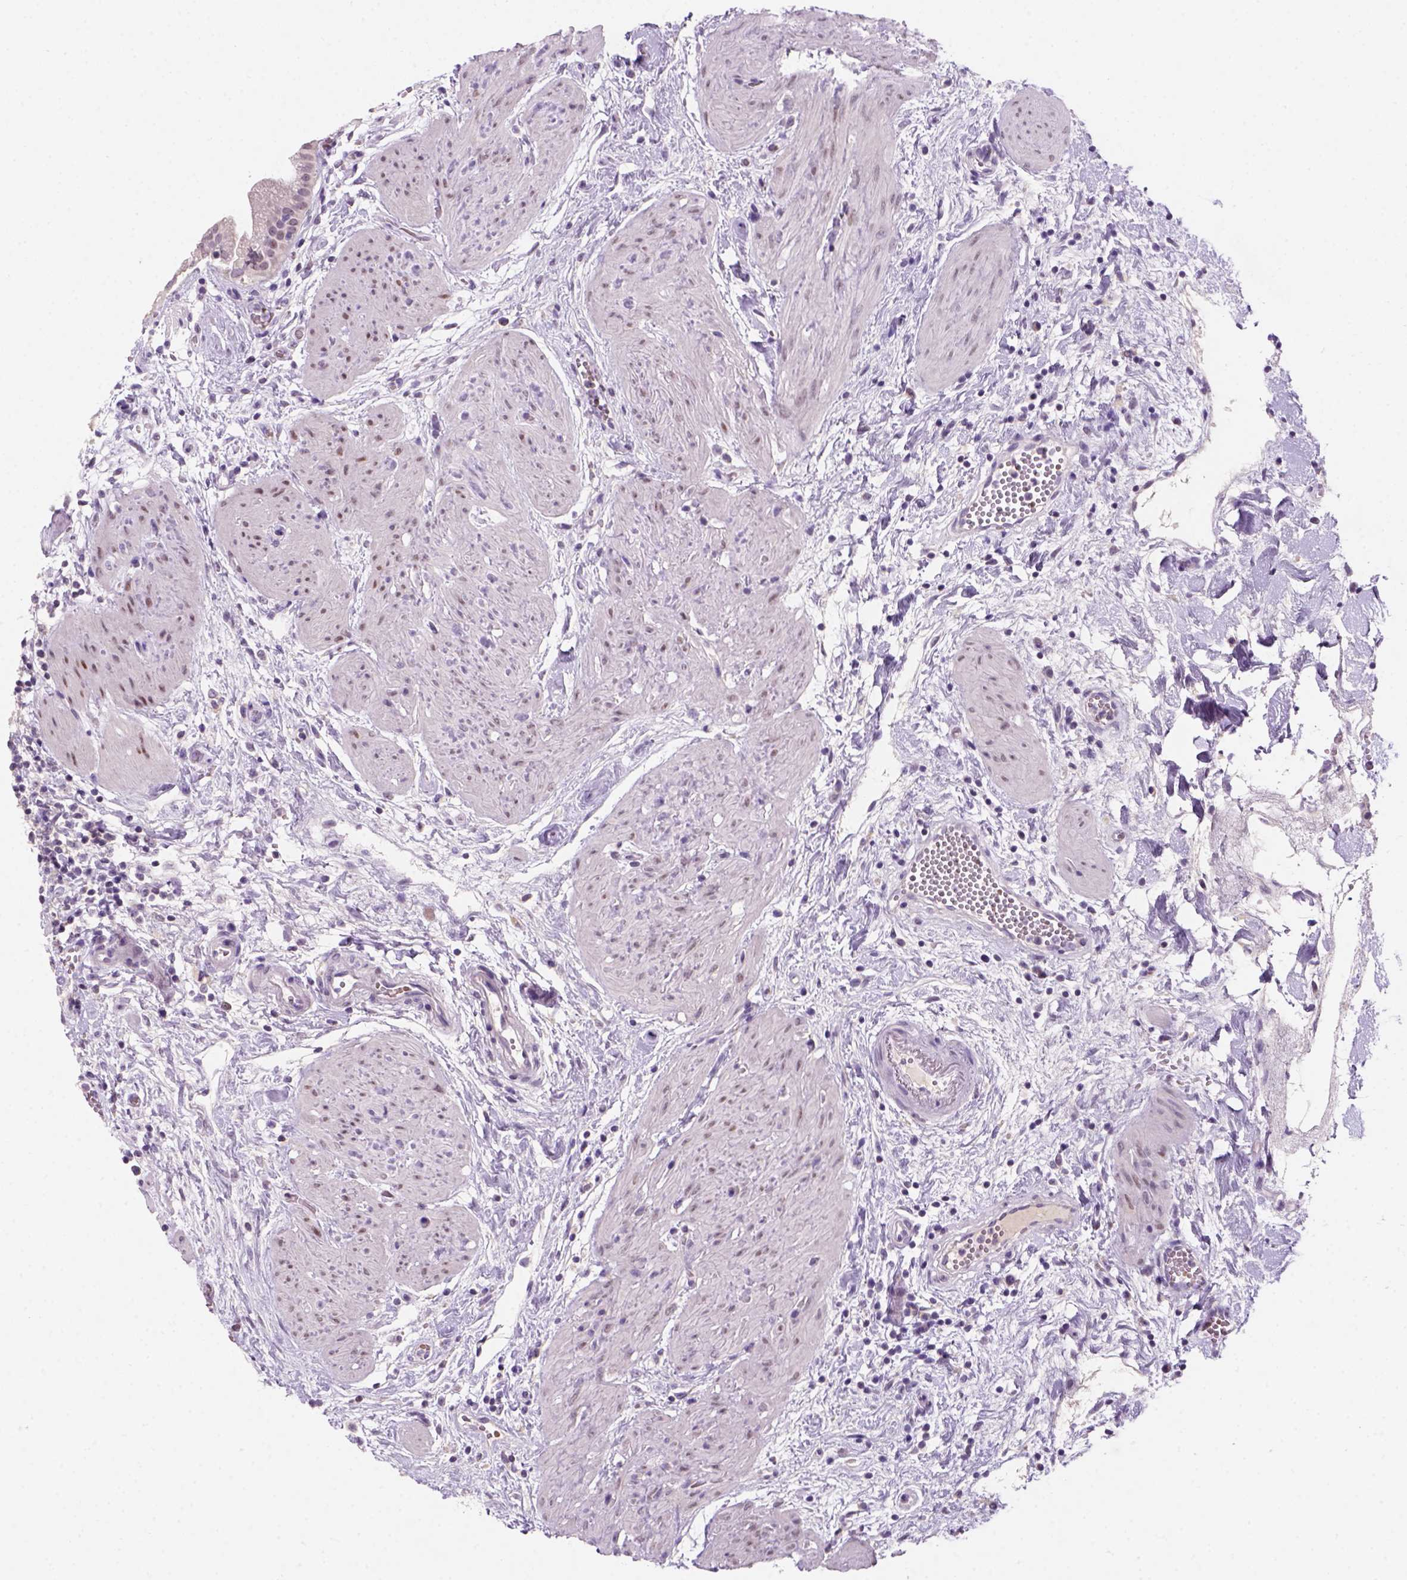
{"staining": {"intensity": "negative", "quantity": "none", "location": "none"}, "tissue": "gallbladder", "cell_type": "Glandular cells", "image_type": "normal", "snomed": [{"axis": "morphology", "description": "Normal tissue, NOS"}, {"axis": "topography", "description": "Gallbladder"}], "caption": "Immunohistochemistry (IHC) of unremarkable human gallbladder shows no expression in glandular cells.", "gene": "ZMAT4", "patient": {"sex": "female", "age": 65}}